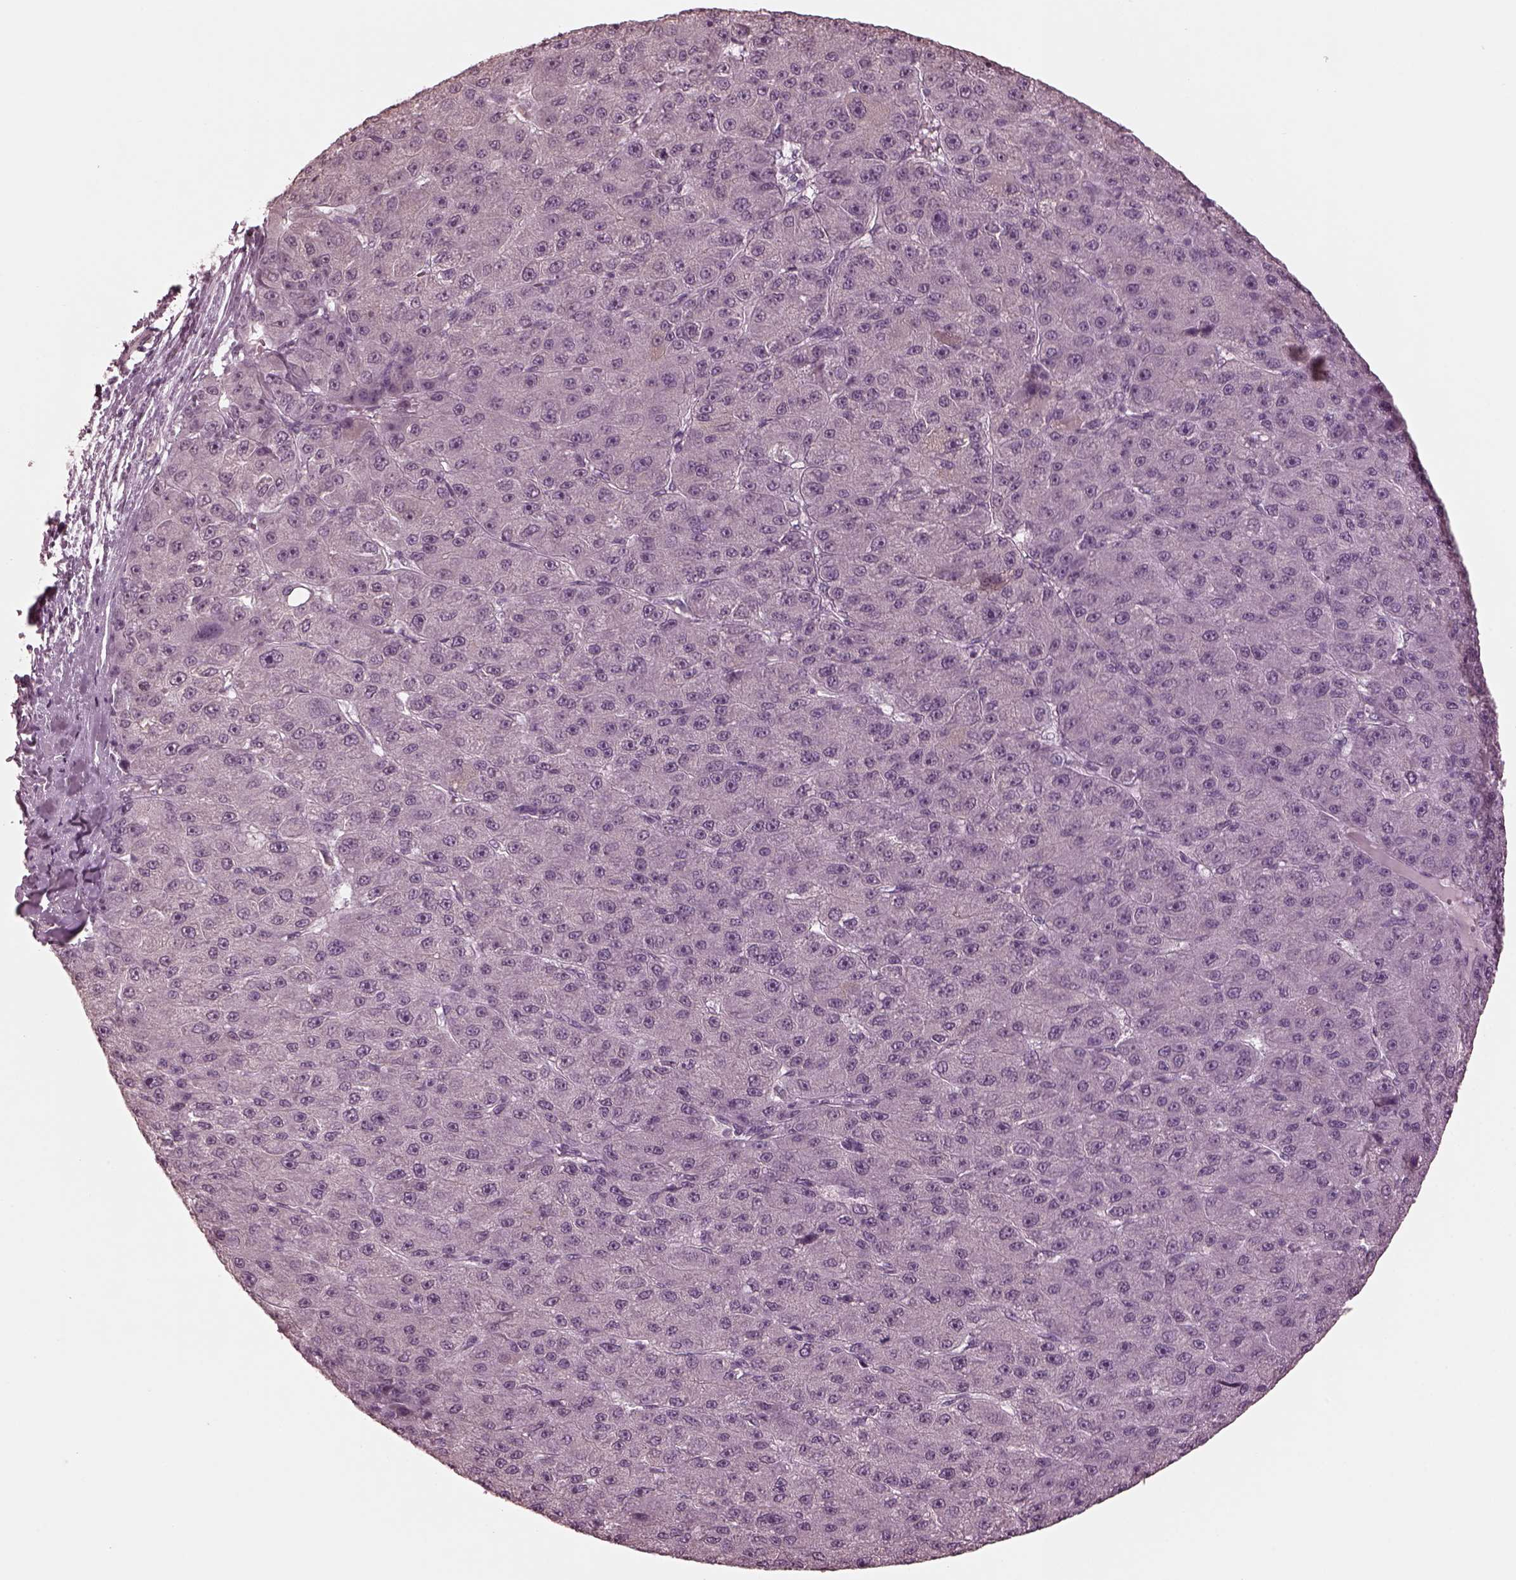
{"staining": {"intensity": "negative", "quantity": "none", "location": "none"}, "tissue": "liver cancer", "cell_type": "Tumor cells", "image_type": "cancer", "snomed": [{"axis": "morphology", "description": "Carcinoma, Hepatocellular, NOS"}, {"axis": "topography", "description": "Liver"}], "caption": "This is an immunohistochemistry histopathology image of liver cancer (hepatocellular carcinoma). There is no positivity in tumor cells.", "gene": "KRT79", "patient": {"sex": "male", "age": 67}}